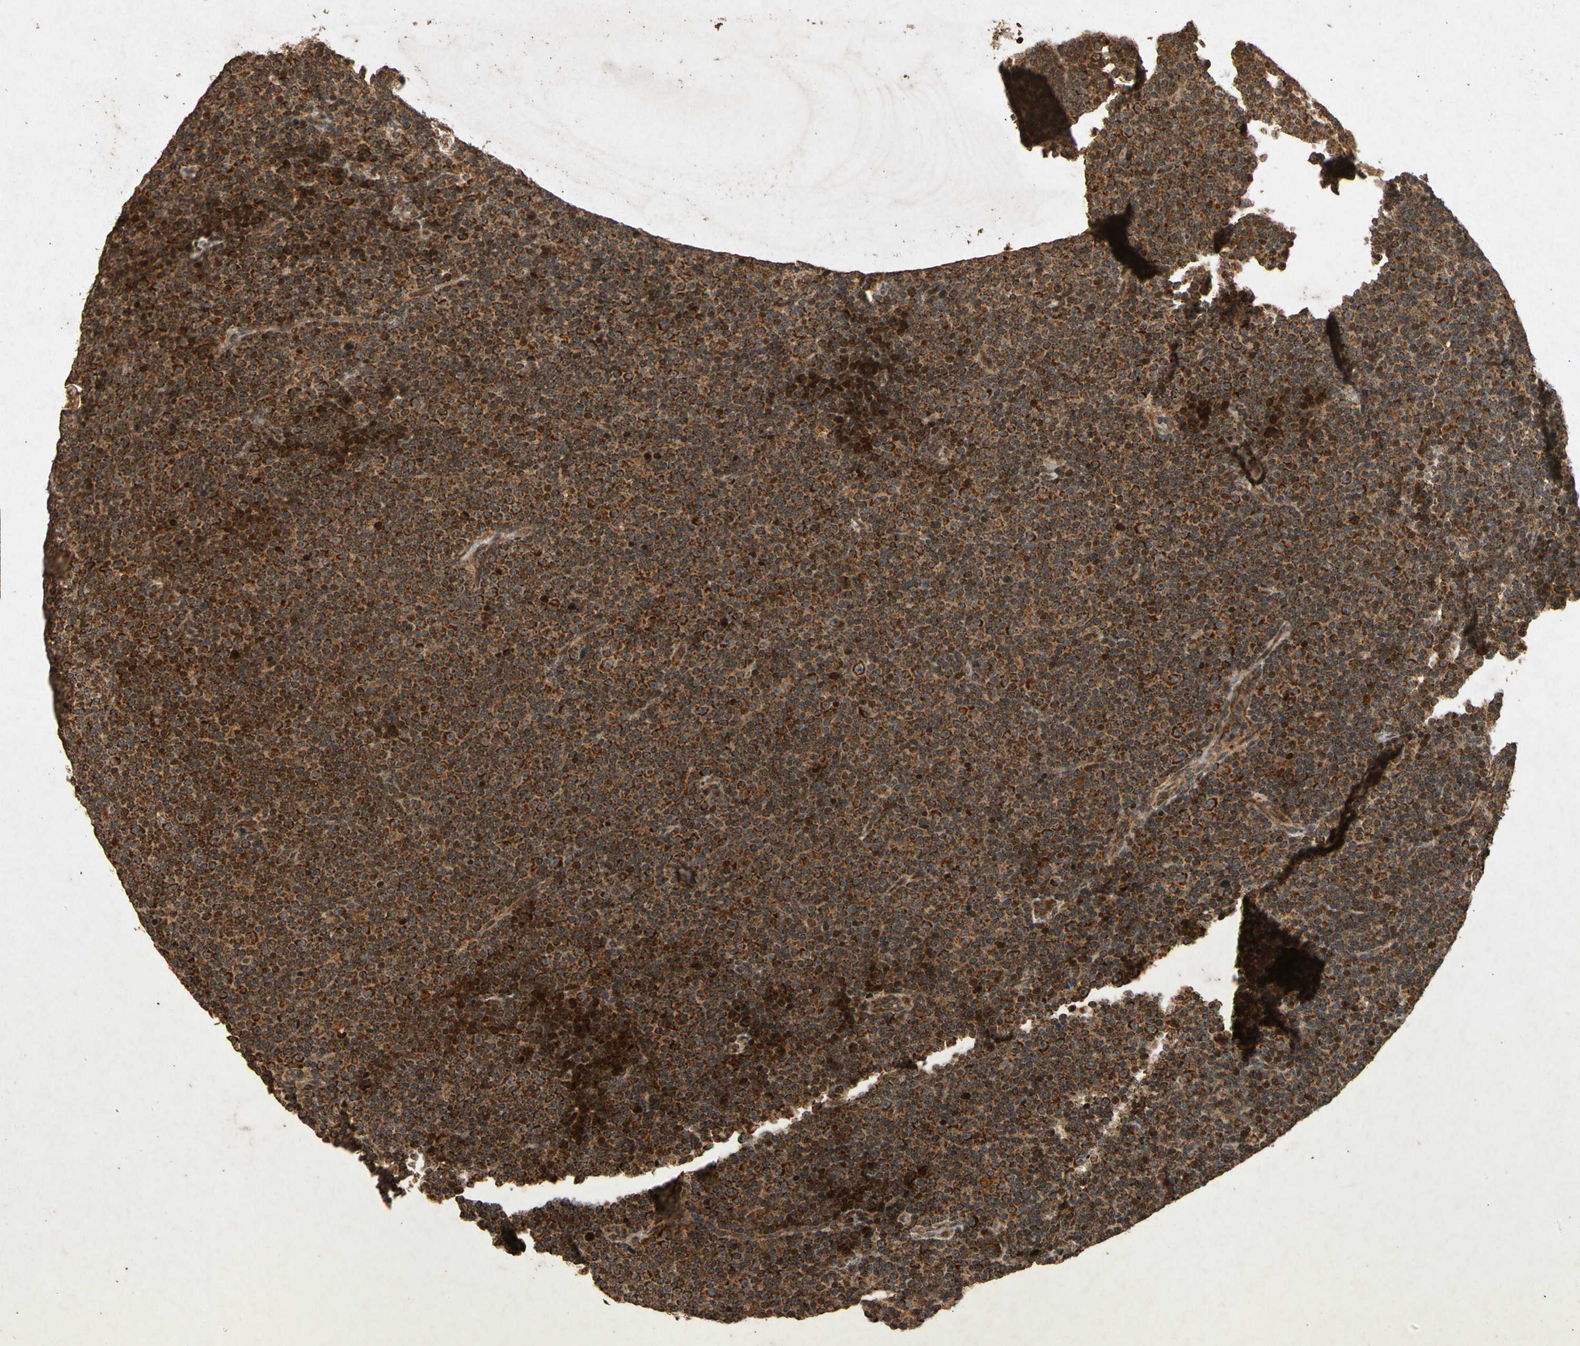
{"staining": {"intensity": "strong", "quantity": ">75%", "location": "cytoplasmic/membranous"}, "tissue": "lymphoma", "cell_type": "Tumor cells", "image_type": "cancer", "snomed": [{"axis": "morphology", "description": "Malignant lymphoma, non-Hodgkin's type, Low grade"}, {"axis": "topography", "description": "Lymph node"}], "caption": "Malignant lymphoma, non-Hodgkin's type (low-grade) tissue reveals strong cytoplasmic/membranous positivity in approximately >75% of tumor cells, visualized by immunohistochemistry.", "gene": "TXN2", "patient": {"sex": "female", "age": 67}}